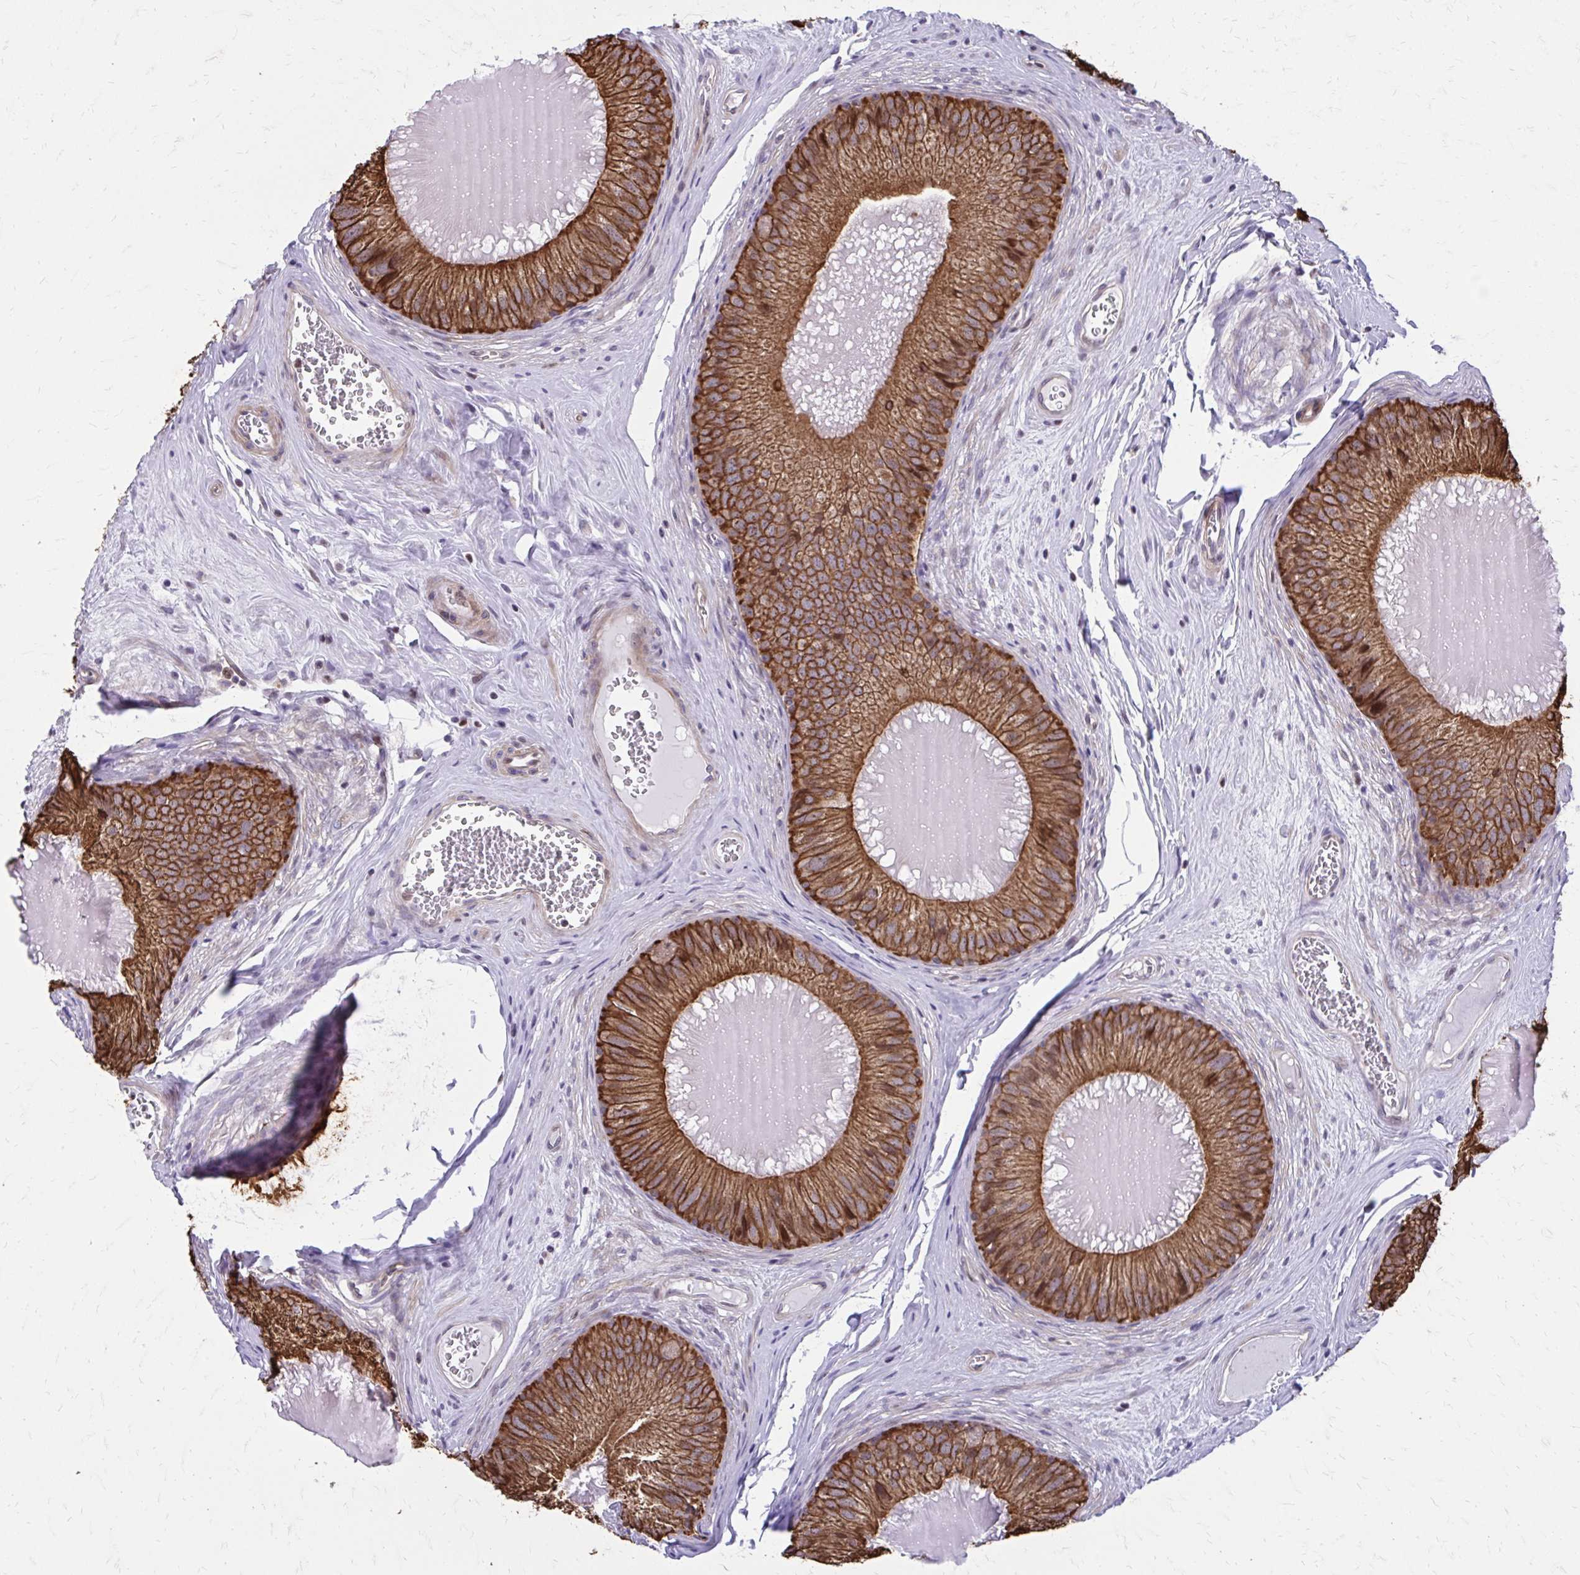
{"staining": {"intensity": "strong", "quantity": ">75%", "location": "cytoplasmic/membranous"}, "tissue": "epididymis", "cell_type": "Glandular cells", "image_type": "normal", "snomed": [{"axis": "morphology", "description": "Normal tissue, NOS"}, {"axis": "topography", "description": "Epididymis, spermatic cord, NOS"}], "caption": "Glandular cells show high levels of strong cytoplasmic/membranous positivity in about >75% of cells in normal epididymis. (brown staining indicates protein expression, while blue staining denotes nuclei).", "gene": "ANKRD30B", "patient": {"sex": "male", "age": 39}}